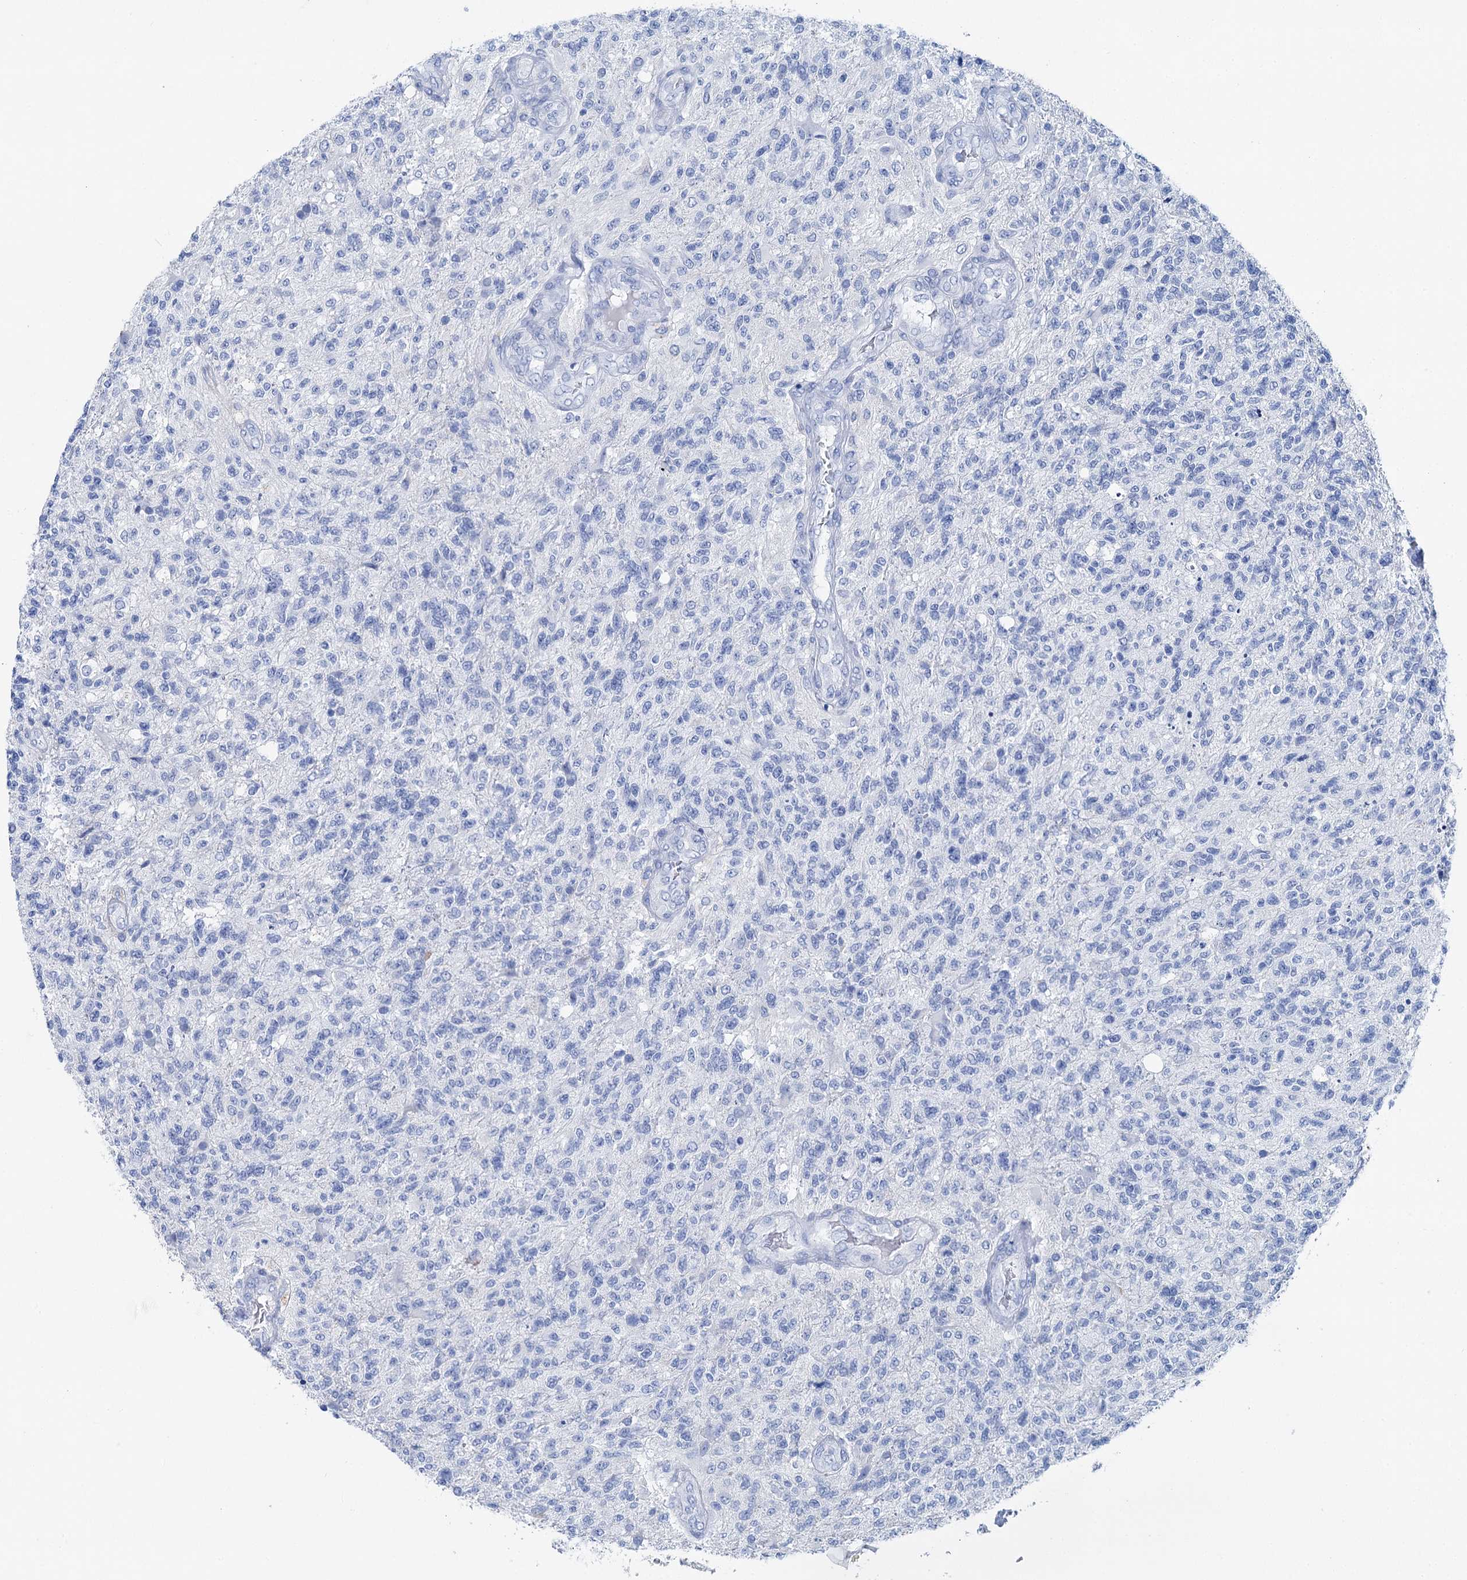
{"staining": {"intensity": "negative", "quantity": "none", "location": "none"}, "tissue": "glioma", "cell_type": "Tumor cells", "image_type": "cancer", "snomed": [{"axis": "morphology", "description": "Glioma, malignant, High grade"}, {"axis": "topography", "description": "Brain"}], "caption": "The immunohistochemistry (IHC) photomicrograph has no significant positivity in tumor cells of glioma tissue.", "gene": "BRINP1", "patient": {"sex": "male", "age": 56}}